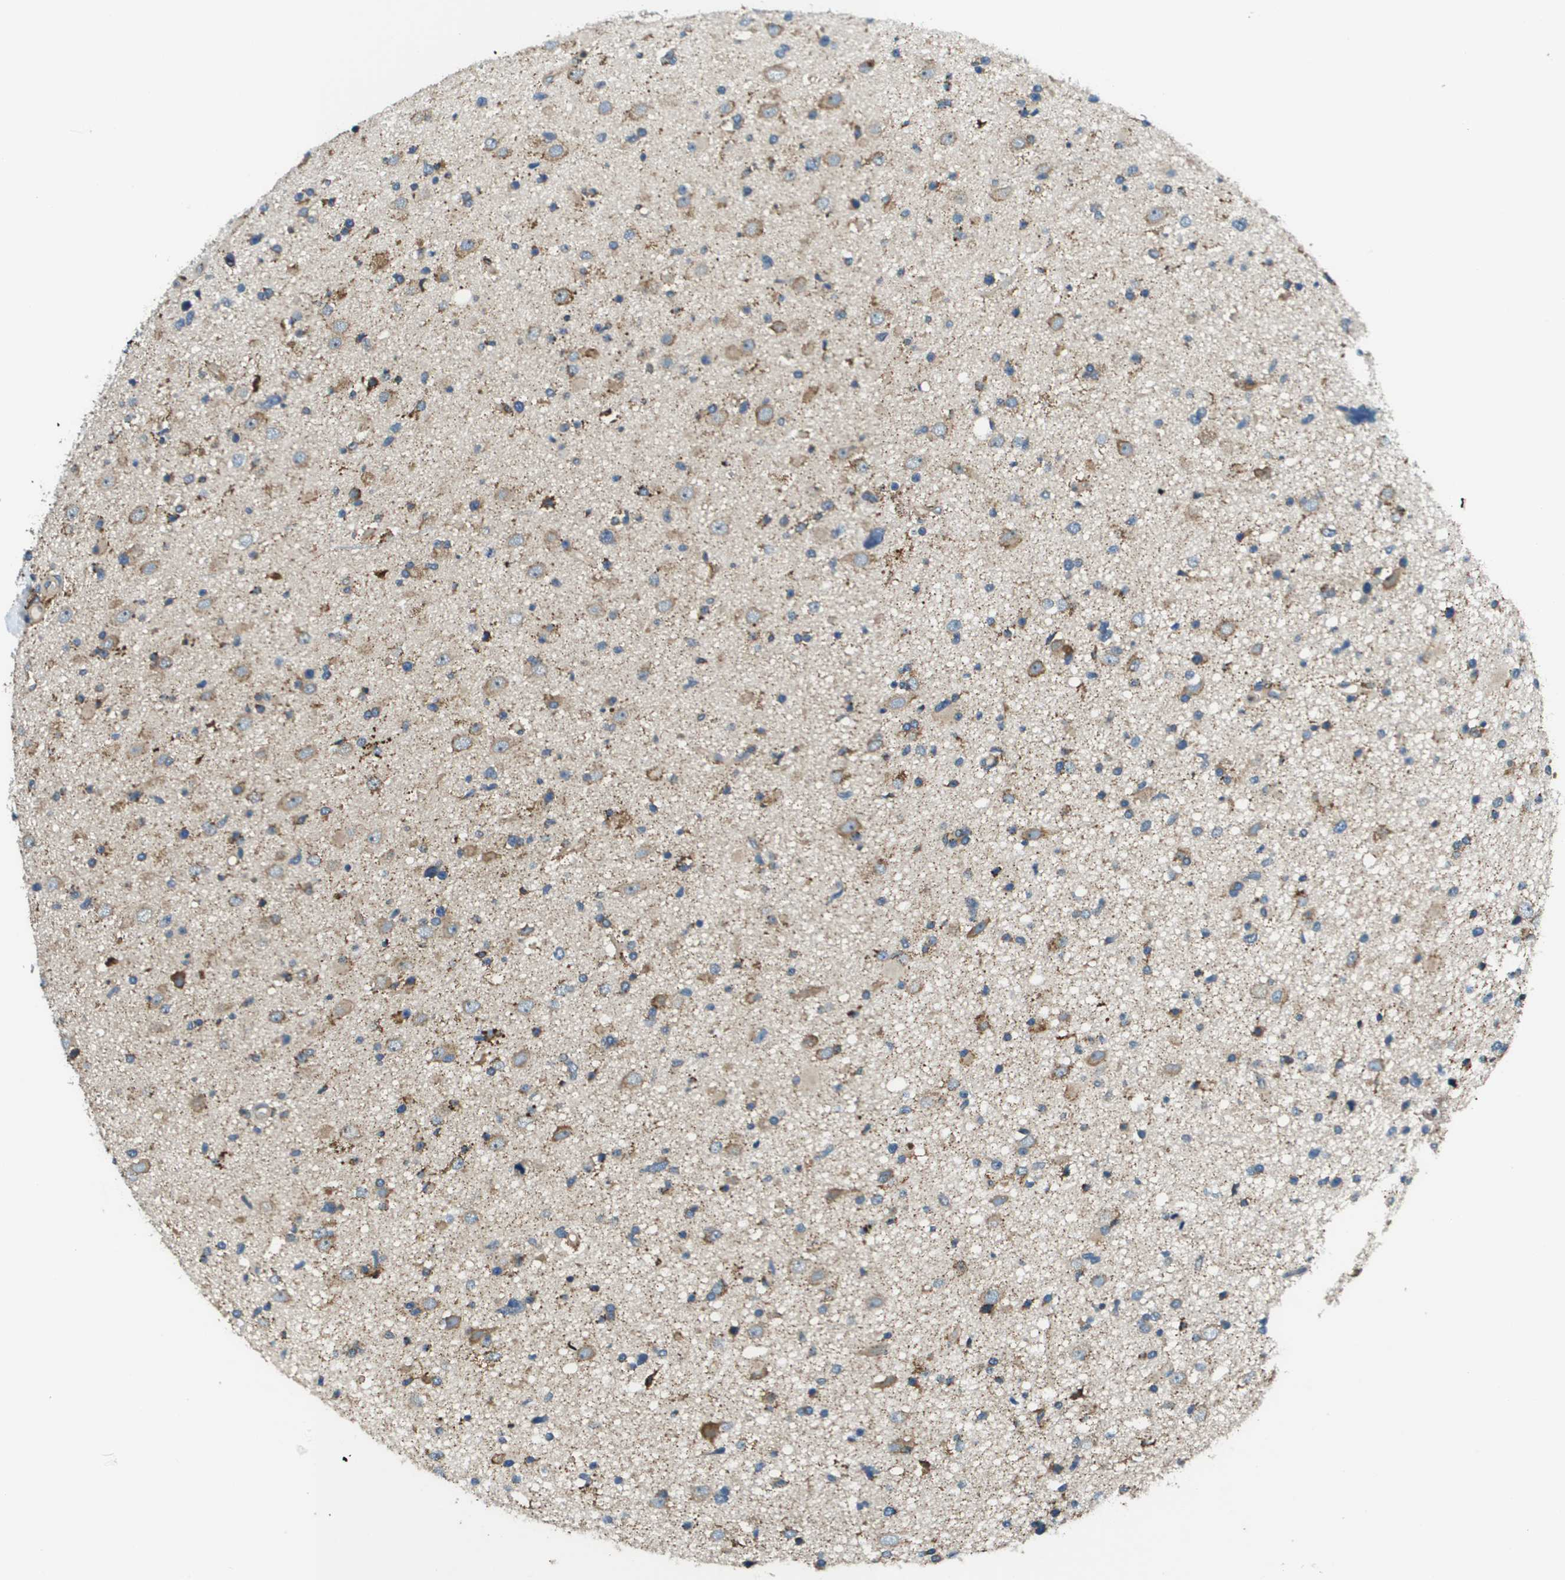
{"staining": {"intensity": "moderate", "quantity": "25%-75%", "location": "cytoplasmic/membranous"}, "tissue": "glioma", "cell_type": "Tumor cells", "image_type": "cancer", "snomed": [{"axis": "morphology", "description": "Glioma, malignant, High grade"}, {"axis": "topography", "description": "Brain"}], "caption": "Moderate cytoplasmic/membranous staining is identified in about 25%-75% of tumor cells in malignant high-grade glioma.", "gene": "CNPY3", "patient": {"sex": "male", "age": 33}}